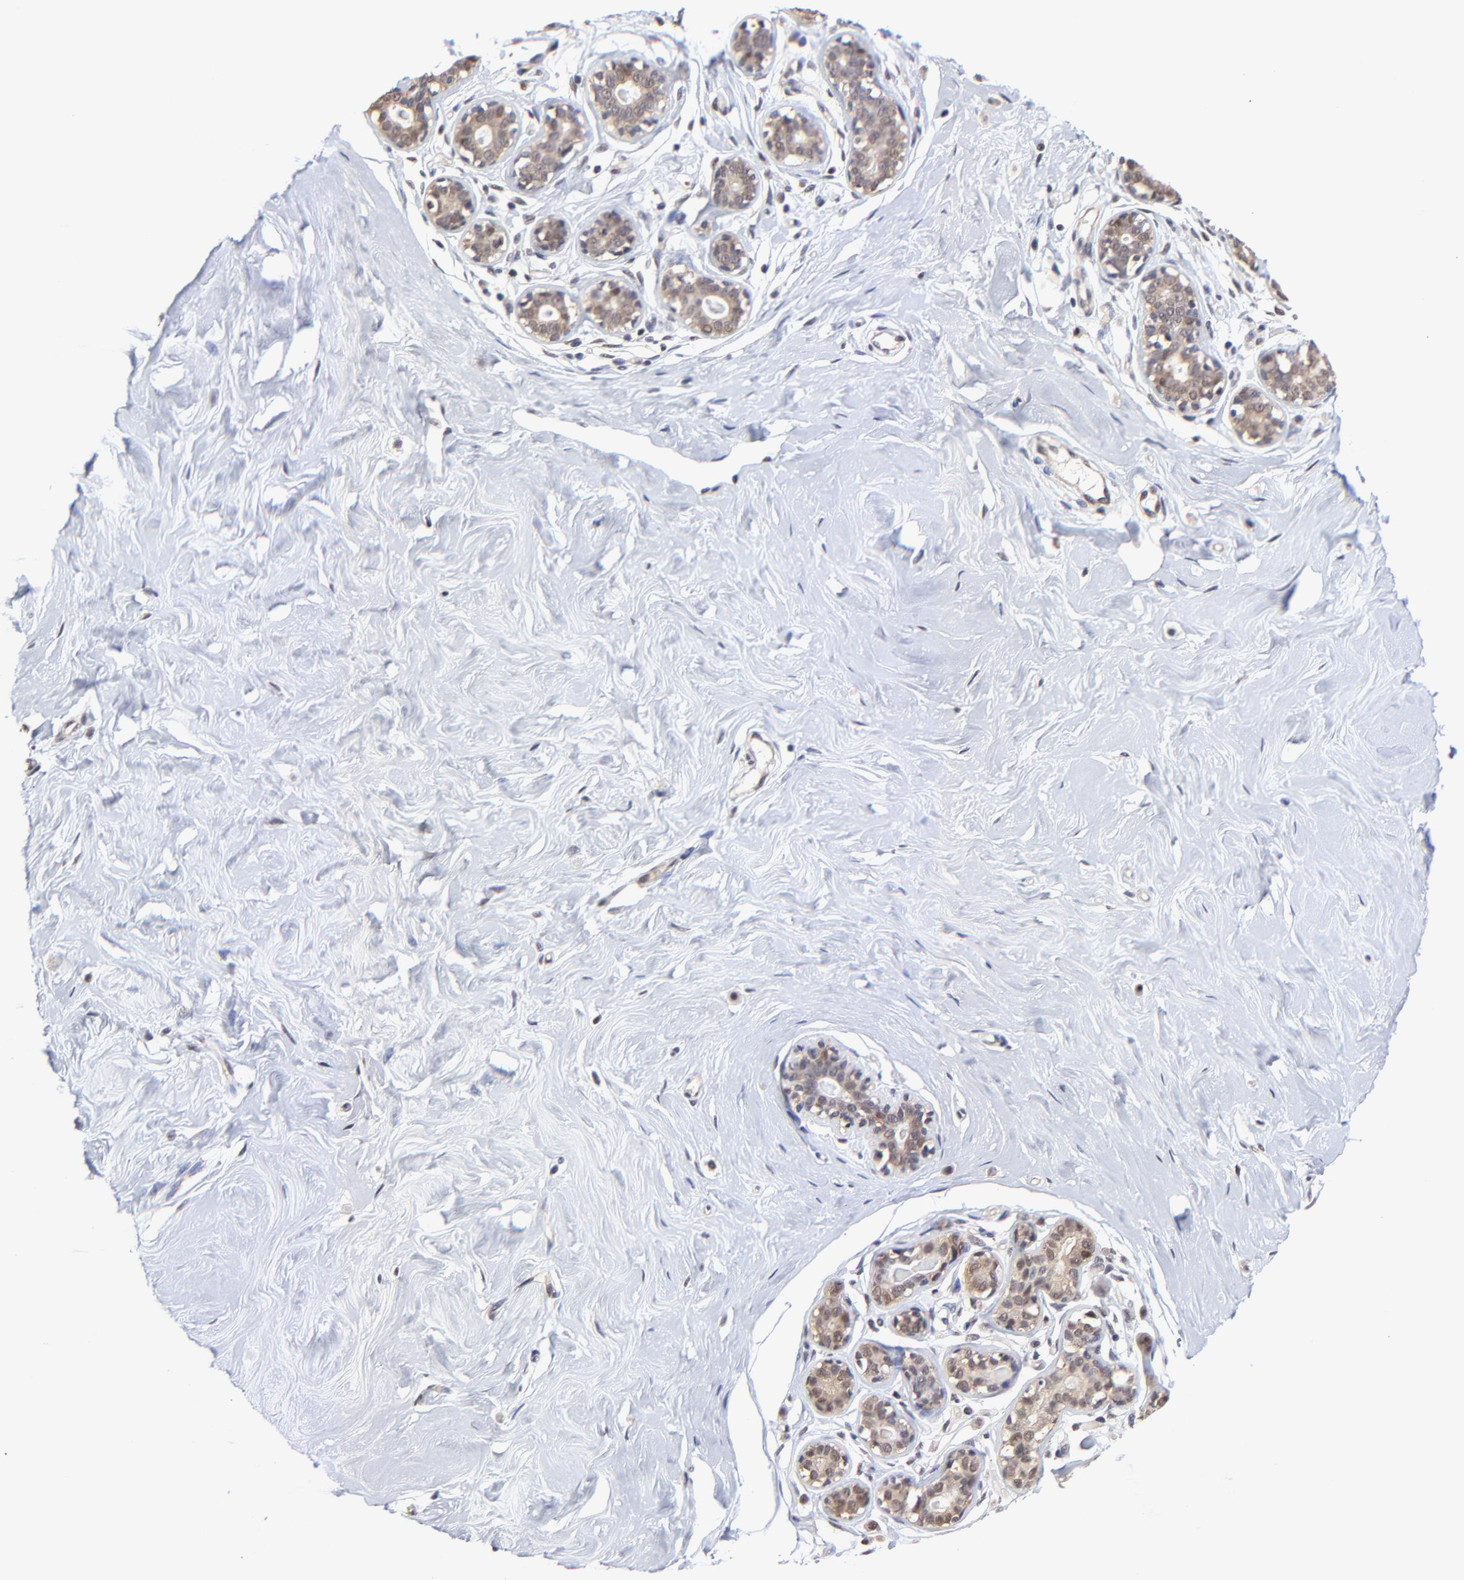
{"staining": {"intensity": "weak", "quantity": ">75%", "location": "nuclear"}, "tissue": "breast", "cell_type": "Adipocytes", "image_type": "normal", "snomed": [{"axis": "morphology", "description": "Normal tissue, NOS"}, {"axis": "topography", "description": "Breast"}], "caption": "DAB immunohistochemical staining of normal breast displays weak nuclear protein positivity in approximately >75% of adipocytes. The staining was performed using DAB (3,3'-diaminobenzidine), with brown indicating positive protein expression. Nuclei are stained blue with hematoxylin.", "gene": "PSMC4", "patient": {"sex": "female", "age": 23}}